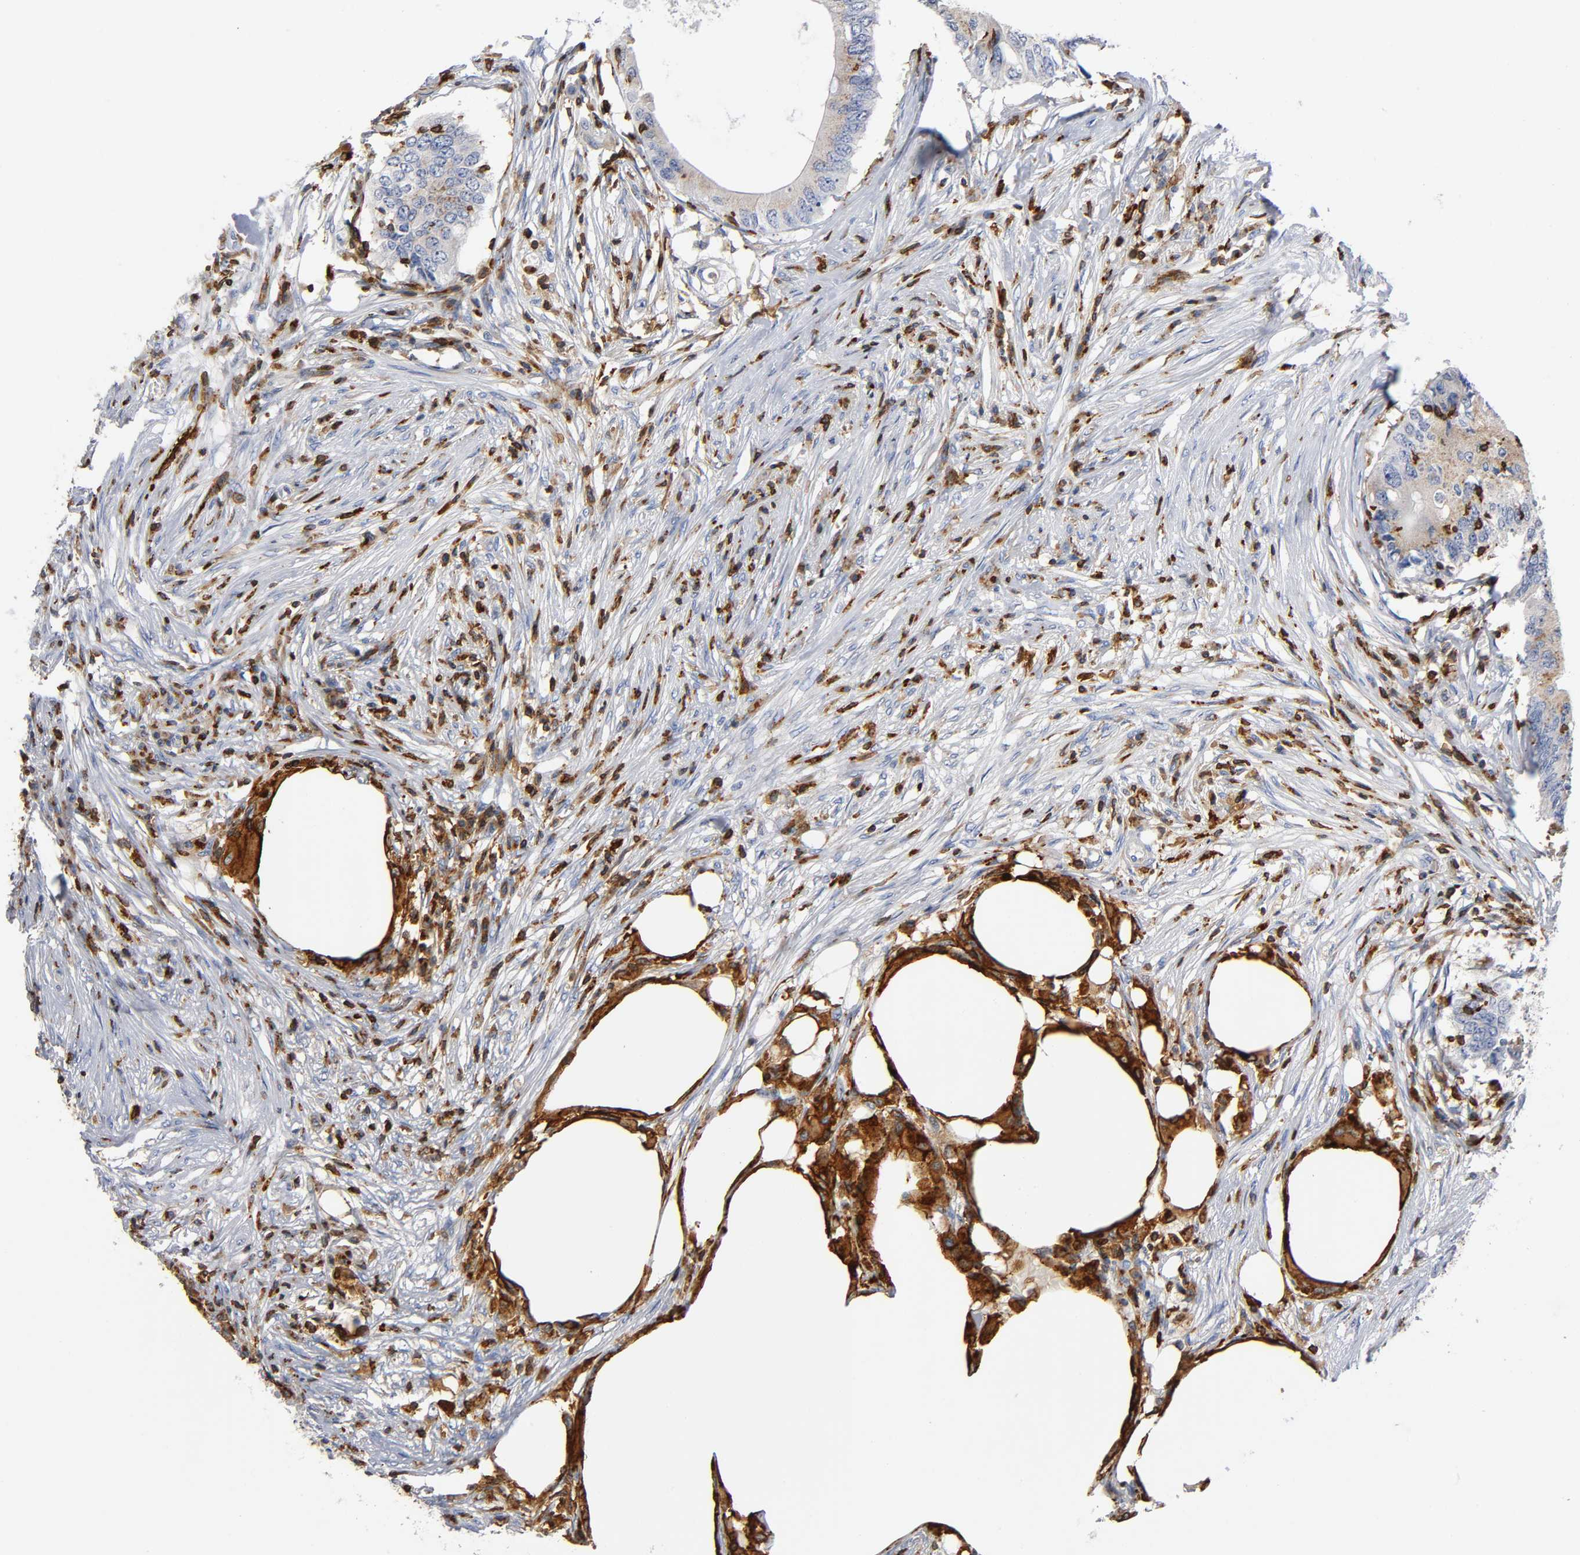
{"staining": {"intensity": "moderate", "quantity": "25%-75%", "location": "cytoplasmic/membranous"}, "tissue": "colorectal cancer", "cell_type": "Tumor cells", "image_type": "cancer", "snomed": [{"axis": "morphology", "description": "Adenocarcinoma, NOS"}, {"axis": "topography", "description": "Colon"}], "caption": "The immunohistochemical stain highlights moderate cytoplasmic/membranous expression in tumor cells of adenocarcinoma (colorectal) tissue.", "gene": "CAPN10", "patient": {"sex": "male", "age": 71}}